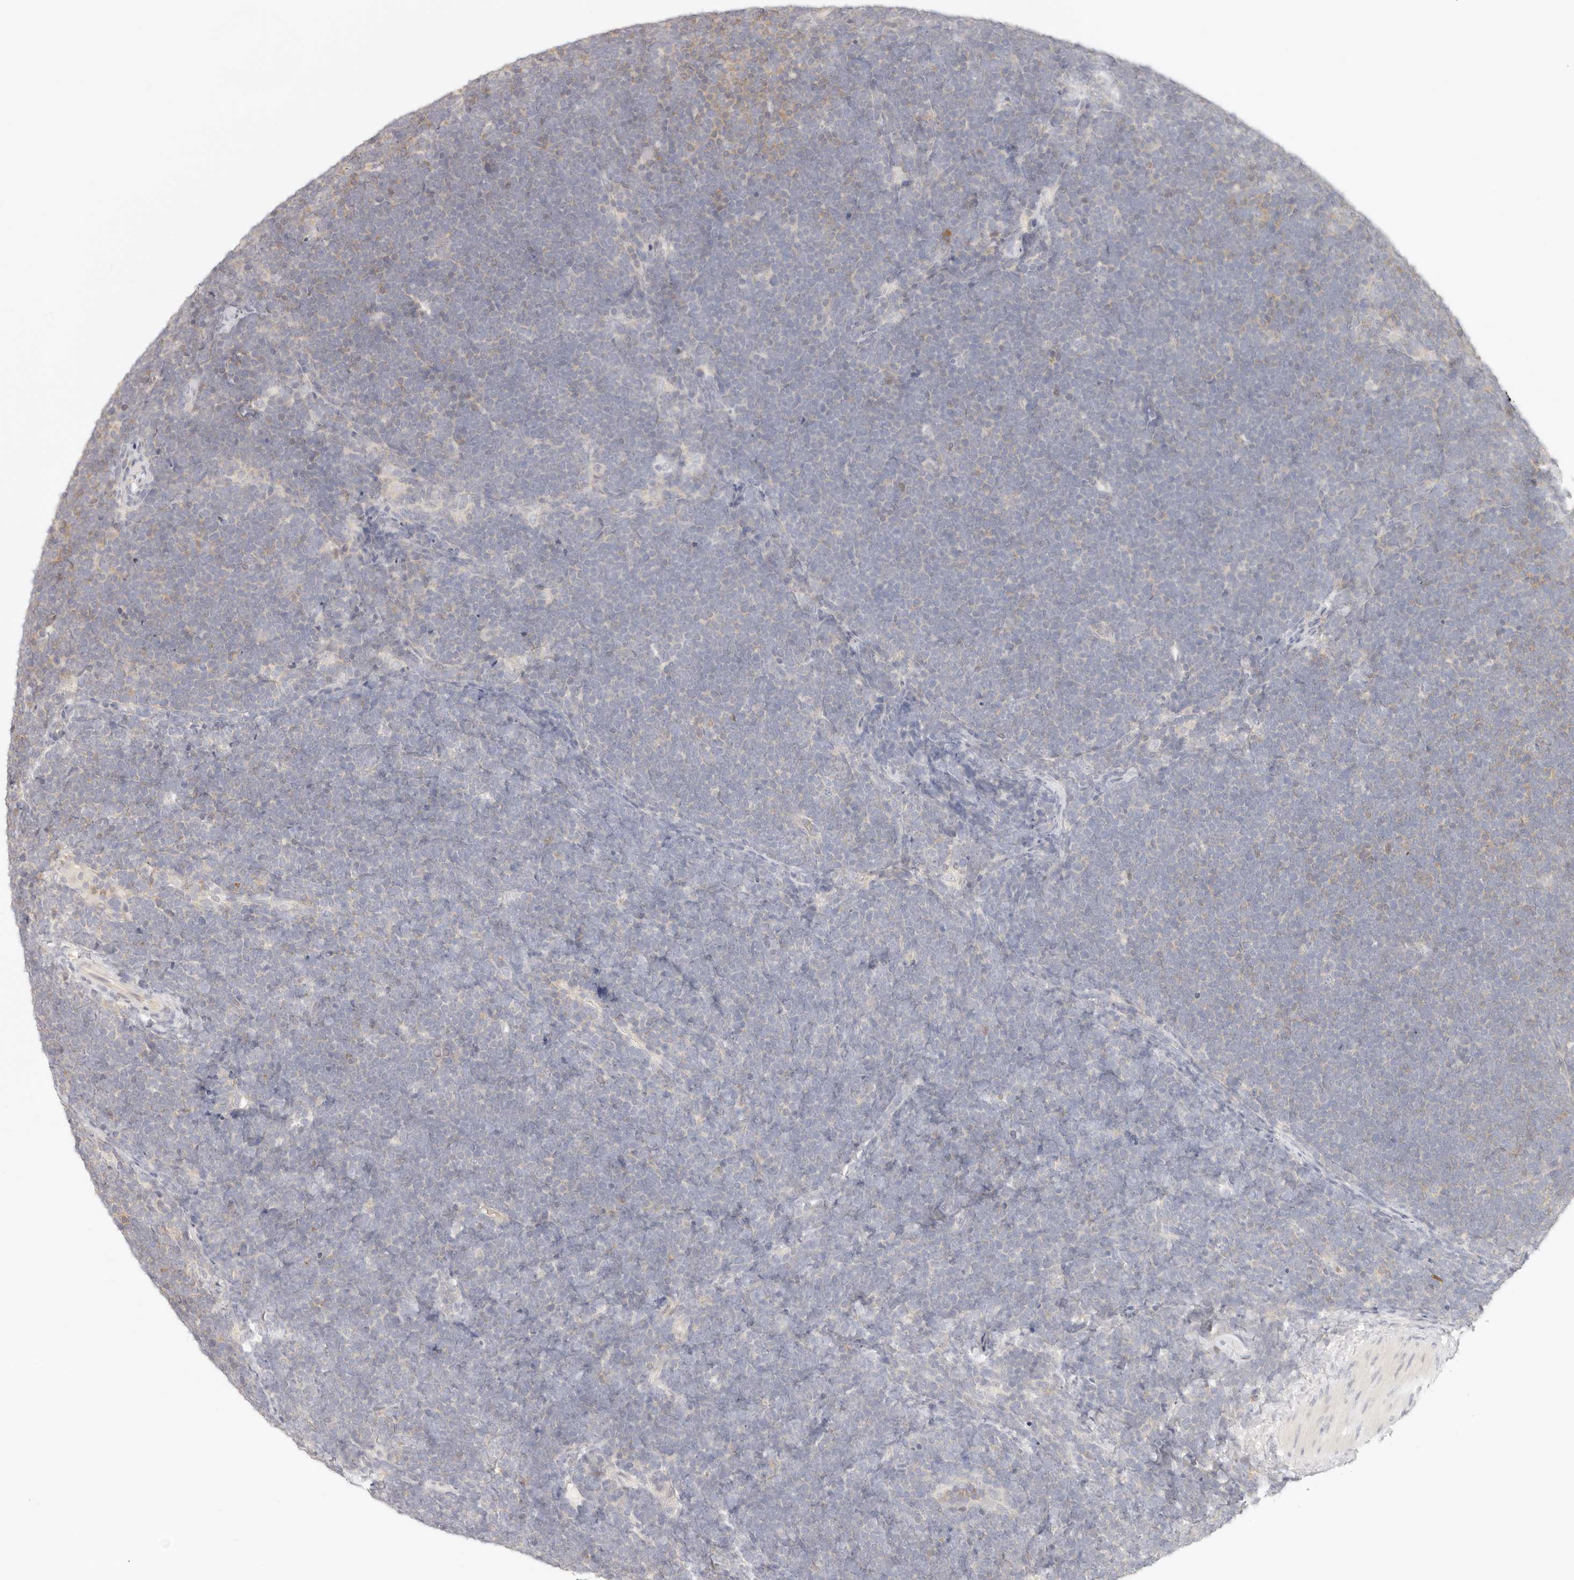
{"staining": {"intensity": "weak", "quantity": "<25%", "location": "cytoplasmic/membranous"}, "tissue": "lymphoma", "cell_type": "Tumor cells", "image_type": "cancer", "snomed": [{"axis": "morphology", "description": "Malignant lymphoma, non-Hodgkin's type, High grade"}, {"axis": "topography", "description": "Lymph node"}], "caption": "DAB immunohistochemical staining of human malignant lymphoma, non-Hodgkin's type (high-grade) shows no significant expression in tumor cells.", "gene": "LTB4R2", "patient": {"sex": "male", "age": 13}}